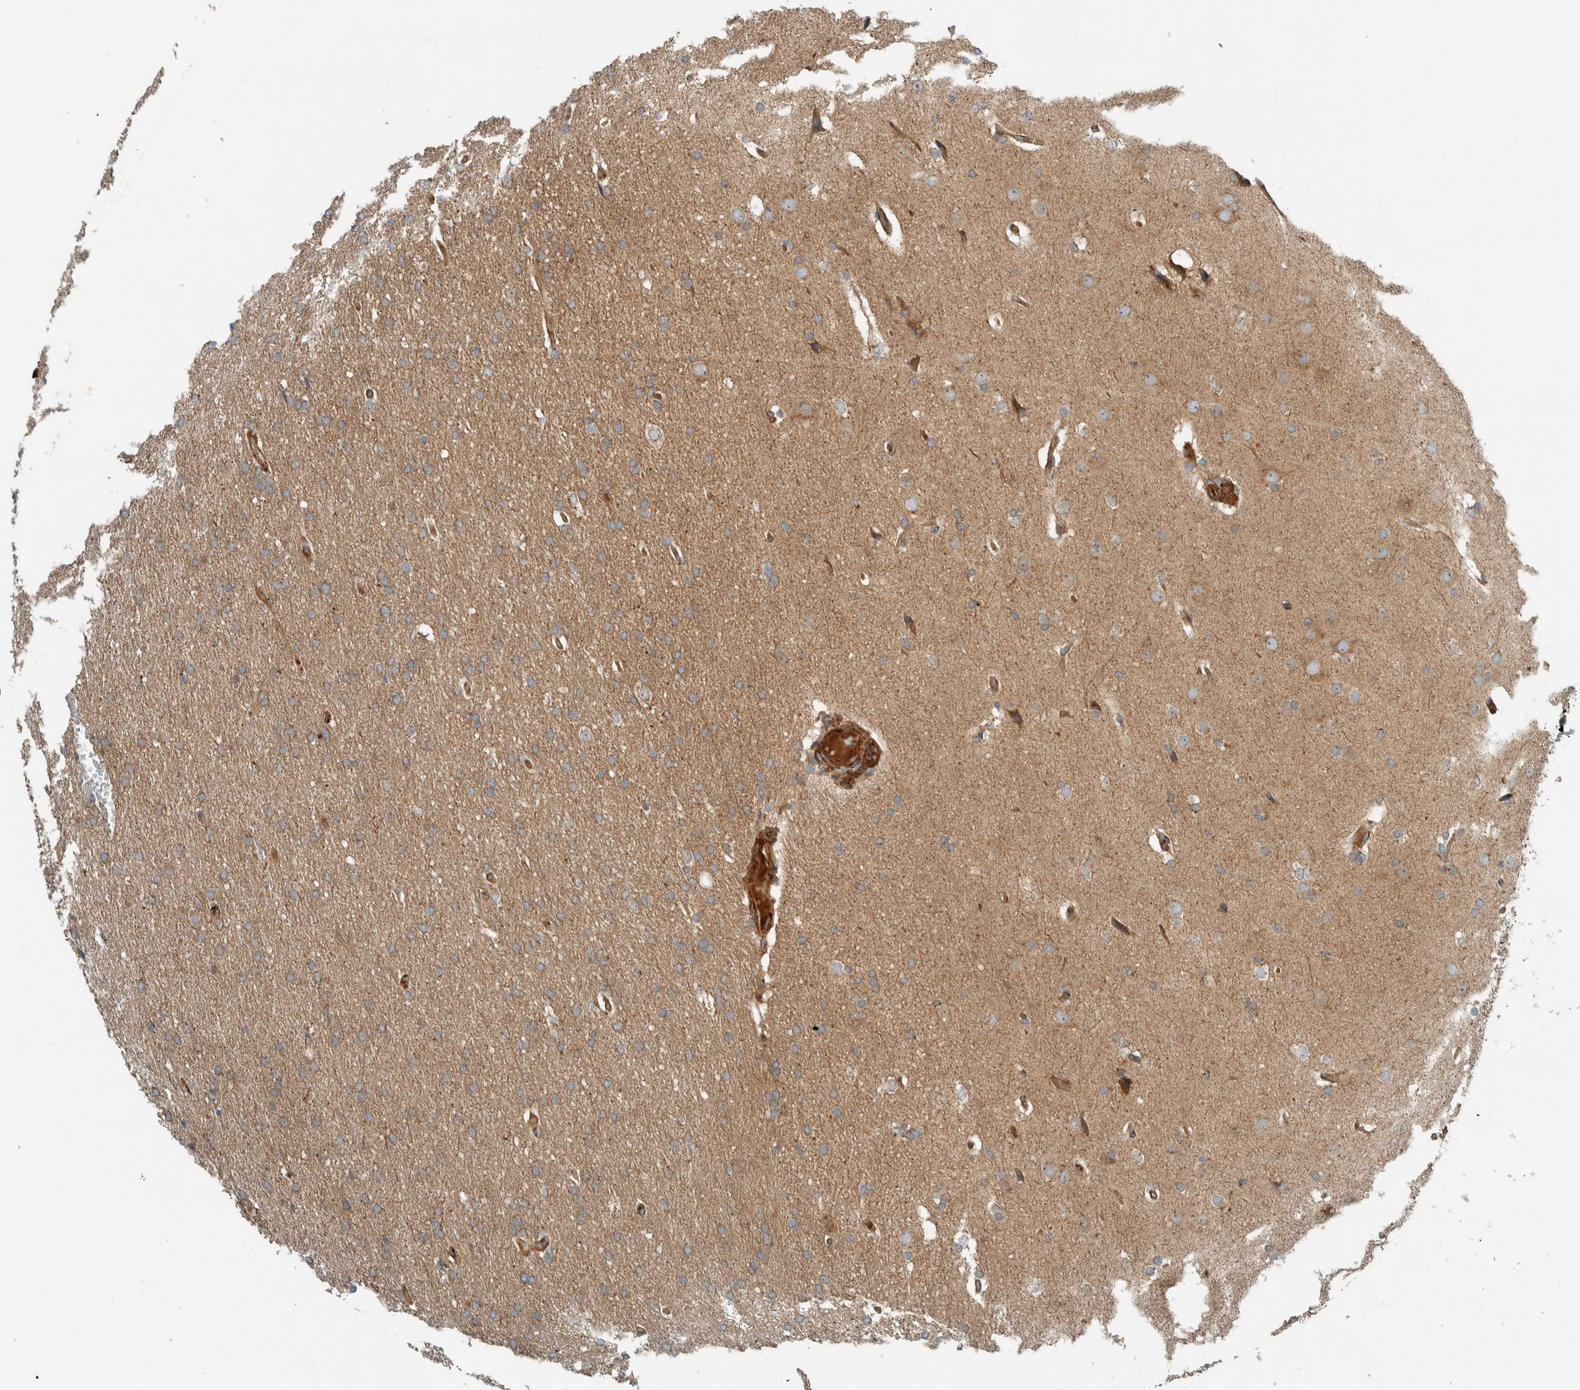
{"staining": {"intensity": "negative", "quantity": "none", "location": "none"}, "tissue": "glioma", "cell_type": "Tumor cells", "image_type": "cancer", "snomed": [{"axis": "morphology", "description": "Glioma, malignant, Low grade"}, {"axis": "topography", "description": "Brain"}], "caption": "Tumor cells show no significant positivity in malignant glioma (low-grade).", "gene": "EXOC7", "patient": {"sex": "female", "age": 37}}